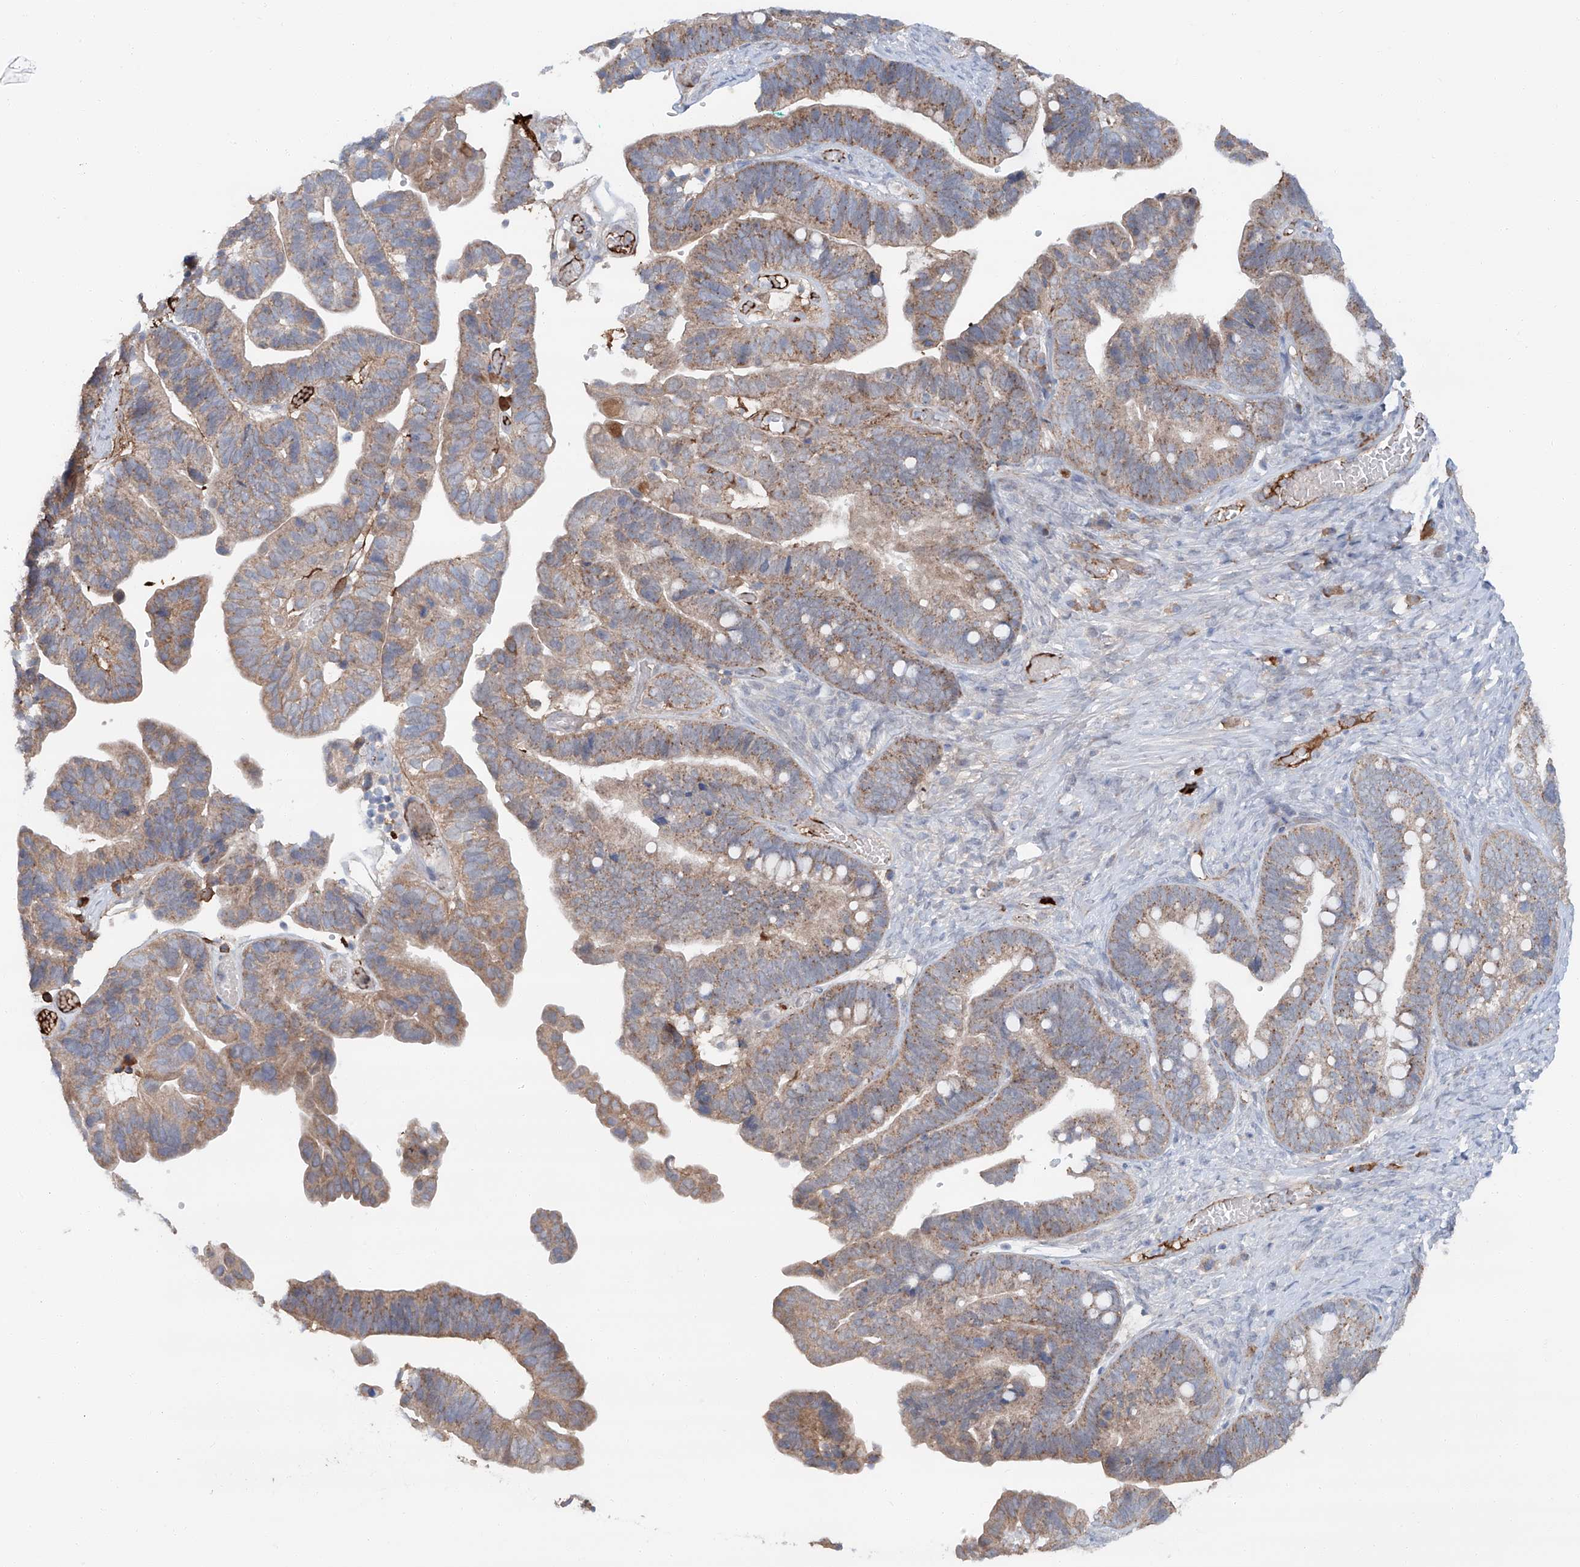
{"staining": {"intensity": "moderate", "quantity": "25%-75%", "location": "cytoplasmic/membranous"}, "tissue": "ovarian cancer", "cell_type": "Tumor cells", "image_type": "cancer", "snomed": [{"axis": "morphology", "description": "Cystadenocarcinoma, serous, NOS"}, {"axis": "topography", "description": "Ovary"}], "caption": "Tumor cells reveal medium levels of moderate cytoplasmic/membranous positivity in approximately 25%-75% of cells in human ovarian cancer. The protein of interest is stained brown, and the nuclei are stained in blue (DAB (3,3'-diaminobenzidine) IHC with brightfield microscopy, high magnification).", "gene": "SIX4", "patient": {"sex": "female", "age": 56}}